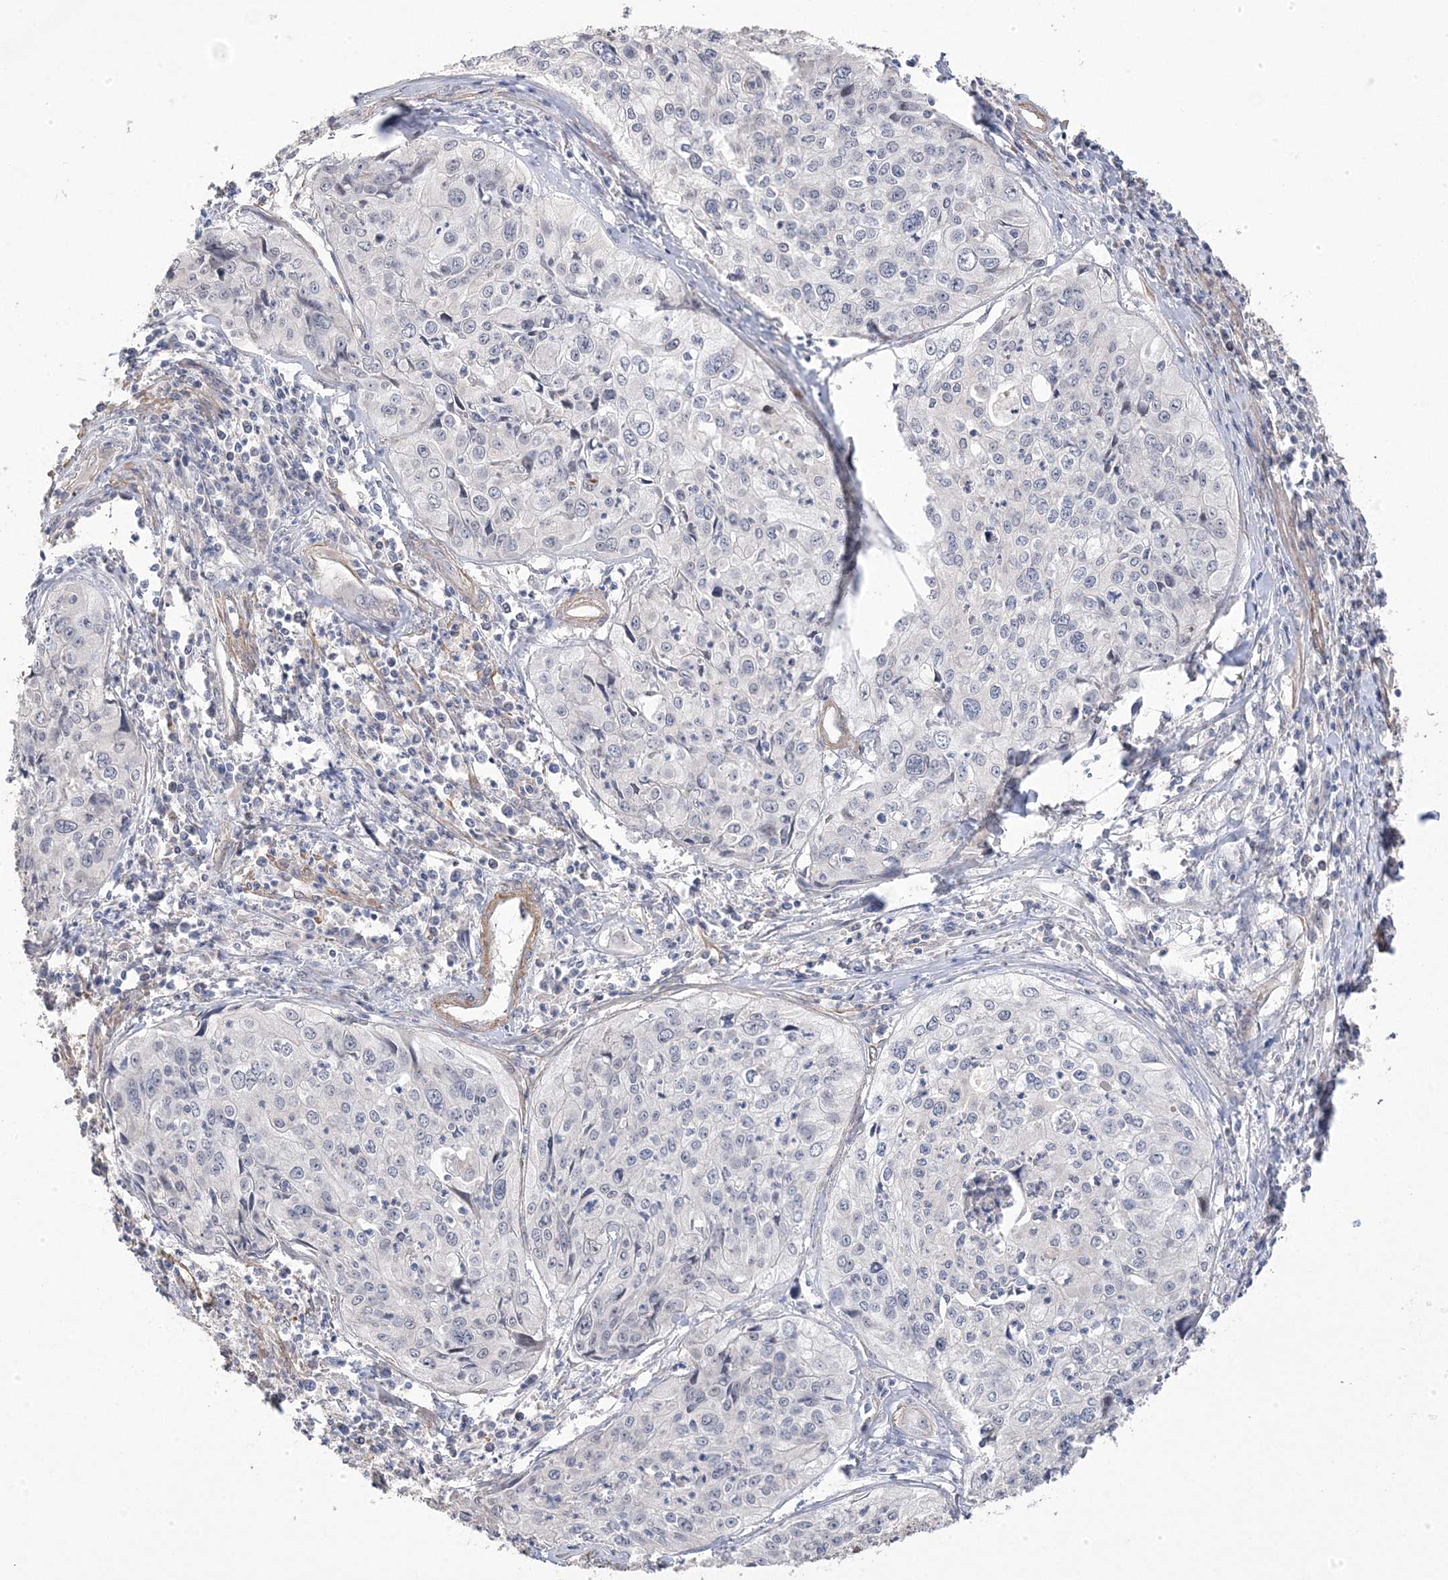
{"staining": {"intensity": "negative", "quantity": "none", "location": "none"}, "tissue": "cervical cancer", "cell_type": "Tumor cells", "image_type": "cancer", "snomed": [{"axis": "morphology", "description": "Squamous cell carcinoma, NOS"}, {"axis": "topography", "description": "Cervix"}], "caption": "Tumor cells are negative for protein expression in human cervical cancer (squamous cell carcinoma). (DAB IHC visualized using brightfield microscopy, high magnification).", "gene": "GTPBP6", "patient": {"sex": "female", "age": 31}}